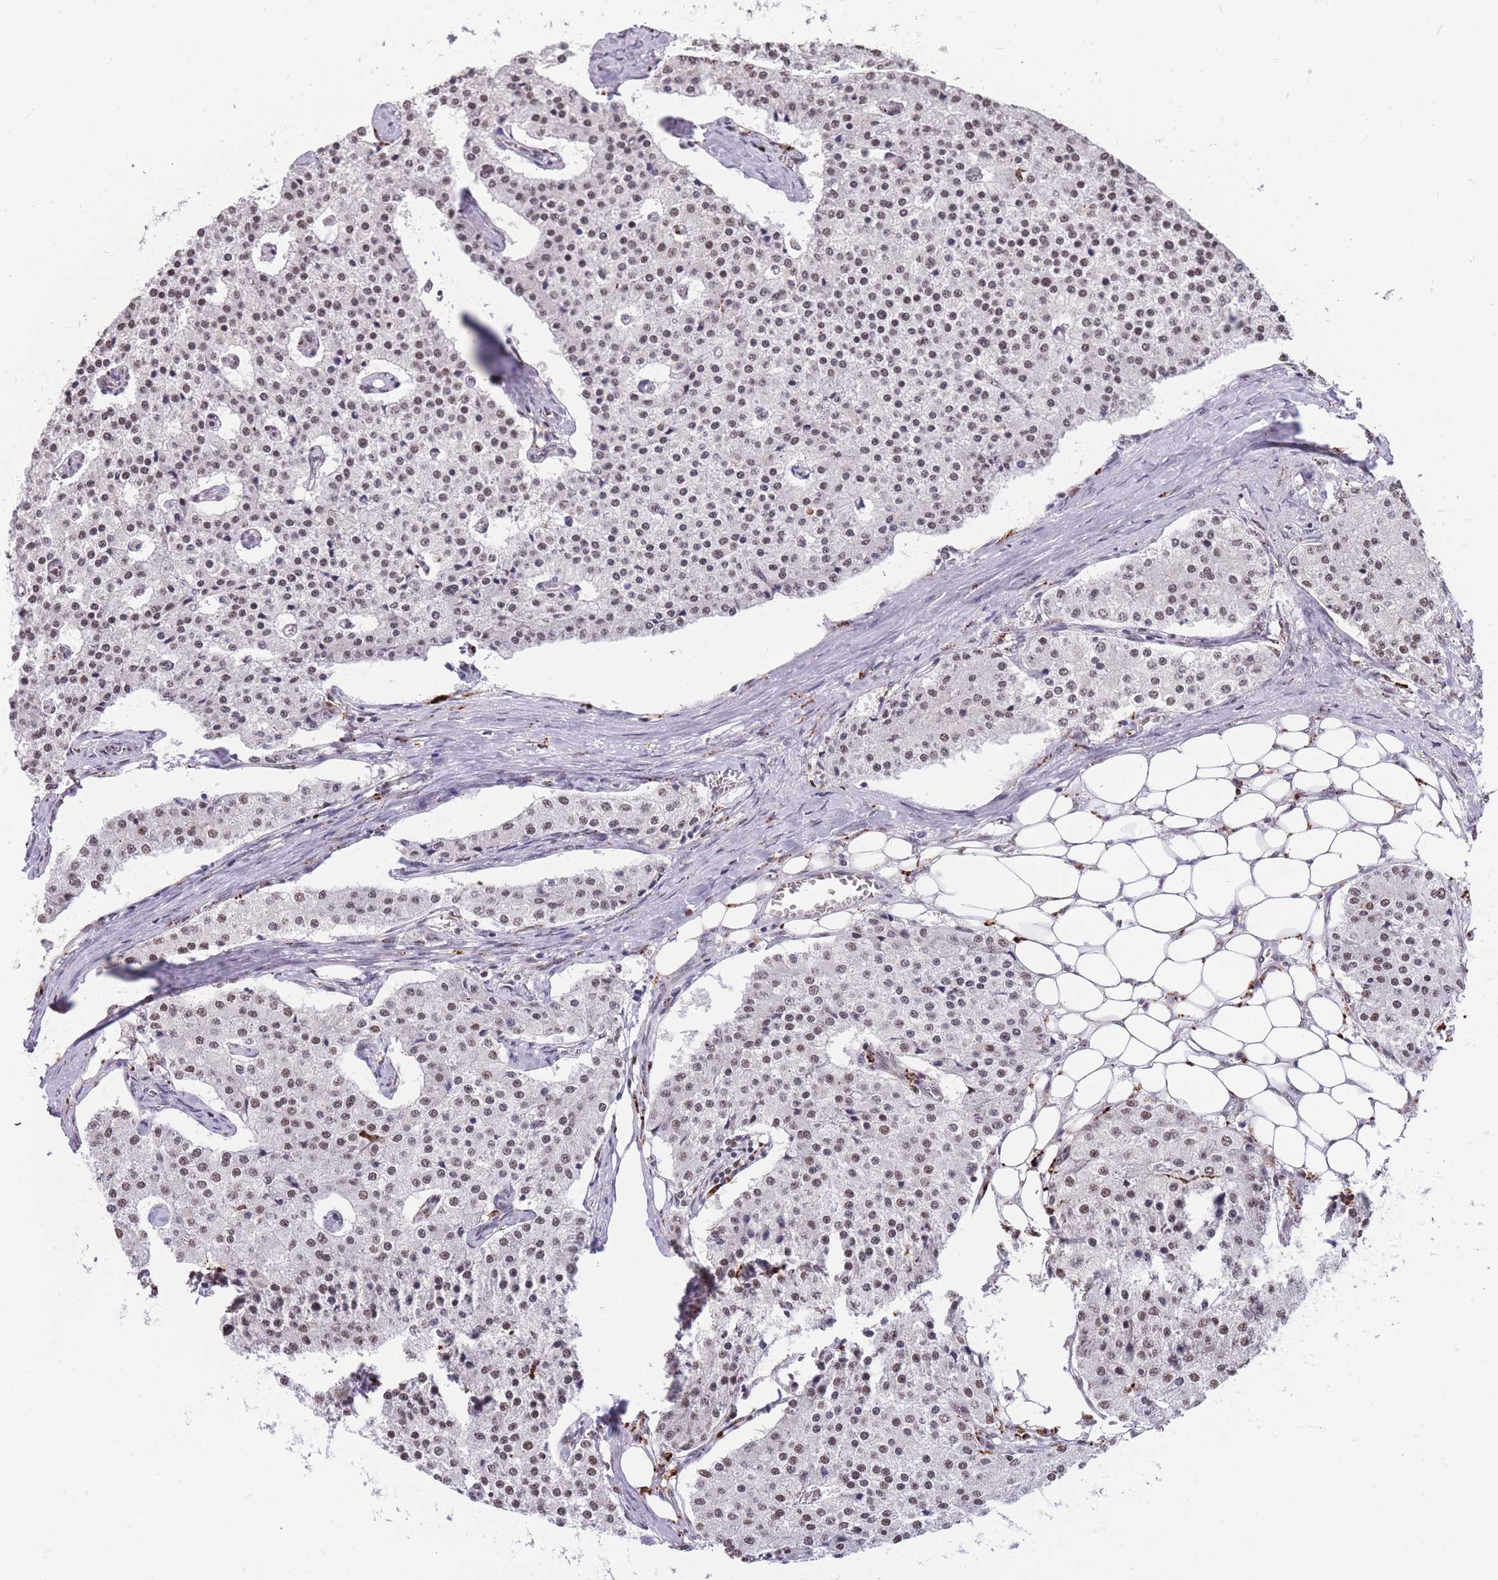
{"staining": {"intensity": "moderate", "quantity": ">75%", "location": "nuclear"}, "tissue": "carcinoid", "cell_type": "Tumor cells", "image_type": "cancer", "snomed": [{"axis": "morphology", "description": "Carcinoid, malignant, NOS"}, {"axis": "topography", "description": "Colon"}], "caption": "This image shows carcinoid (malignant) stained with IHC to label a protein in brown. The nuclear of tumor cells show moderate positivity for the protein. Nuclei are counter-stained blue.", "gene": "PRPF19", "patient": {"sex": "female", "age": 52}}